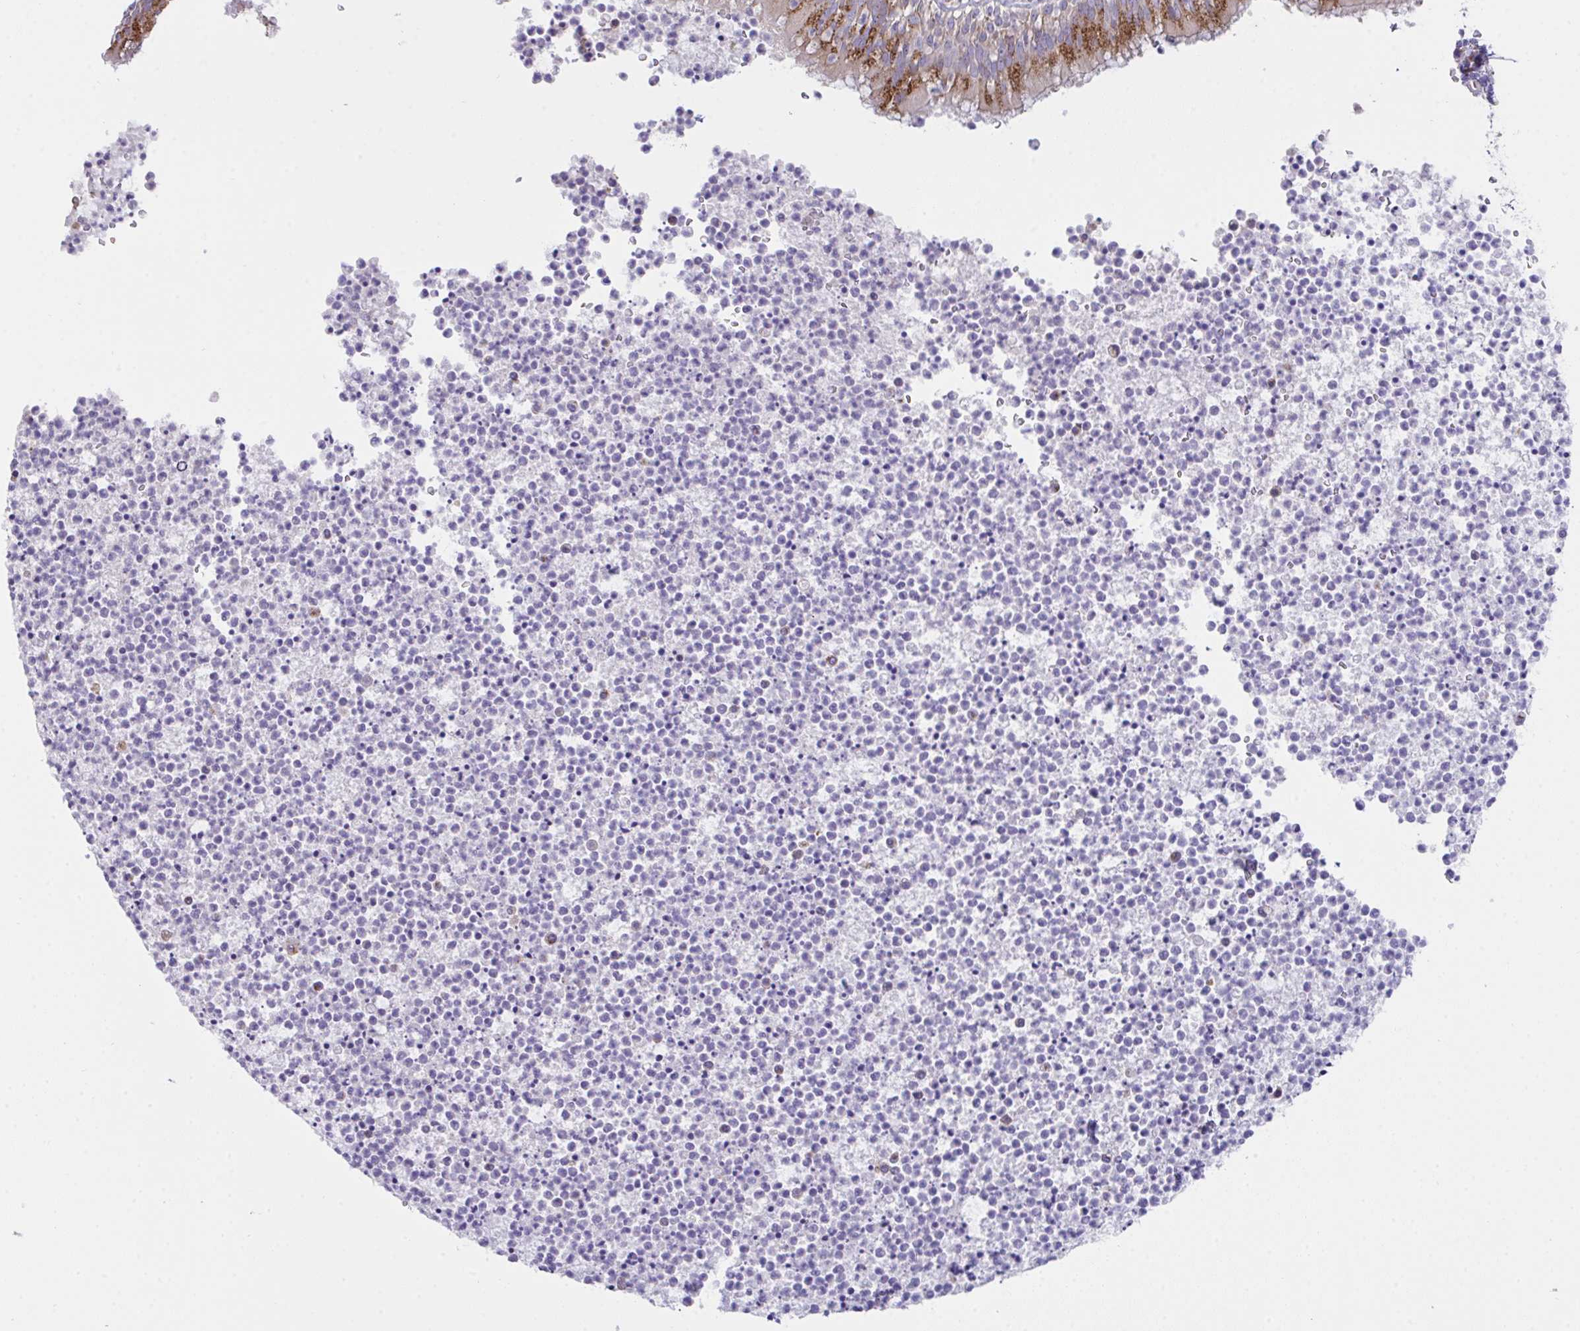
{"staining": {"intensity": "moderate", "quantity": "25%-75%", "location": "cytoplasmic/membranous"}, "tissue": "bronchus", "cell_type": "Respiratory epithelial cells", "image_type": "normal", "snomed": [{"axis": "morphology", "description": "Normal tissue, NOS"}, {"axis": "topography", "description": "Cartilage tissue"}, {"axis": "topography", "description": "Bronchus"}], "caption": "About 25%-75% of respiratory epithelial cells in normal human bronchus show moderate cytoplasmic/membranous protein staining as visualized by brown immunohistochemical staining.", "gene": "MIA3", "patient": {"sex": "male", "age": 56}}